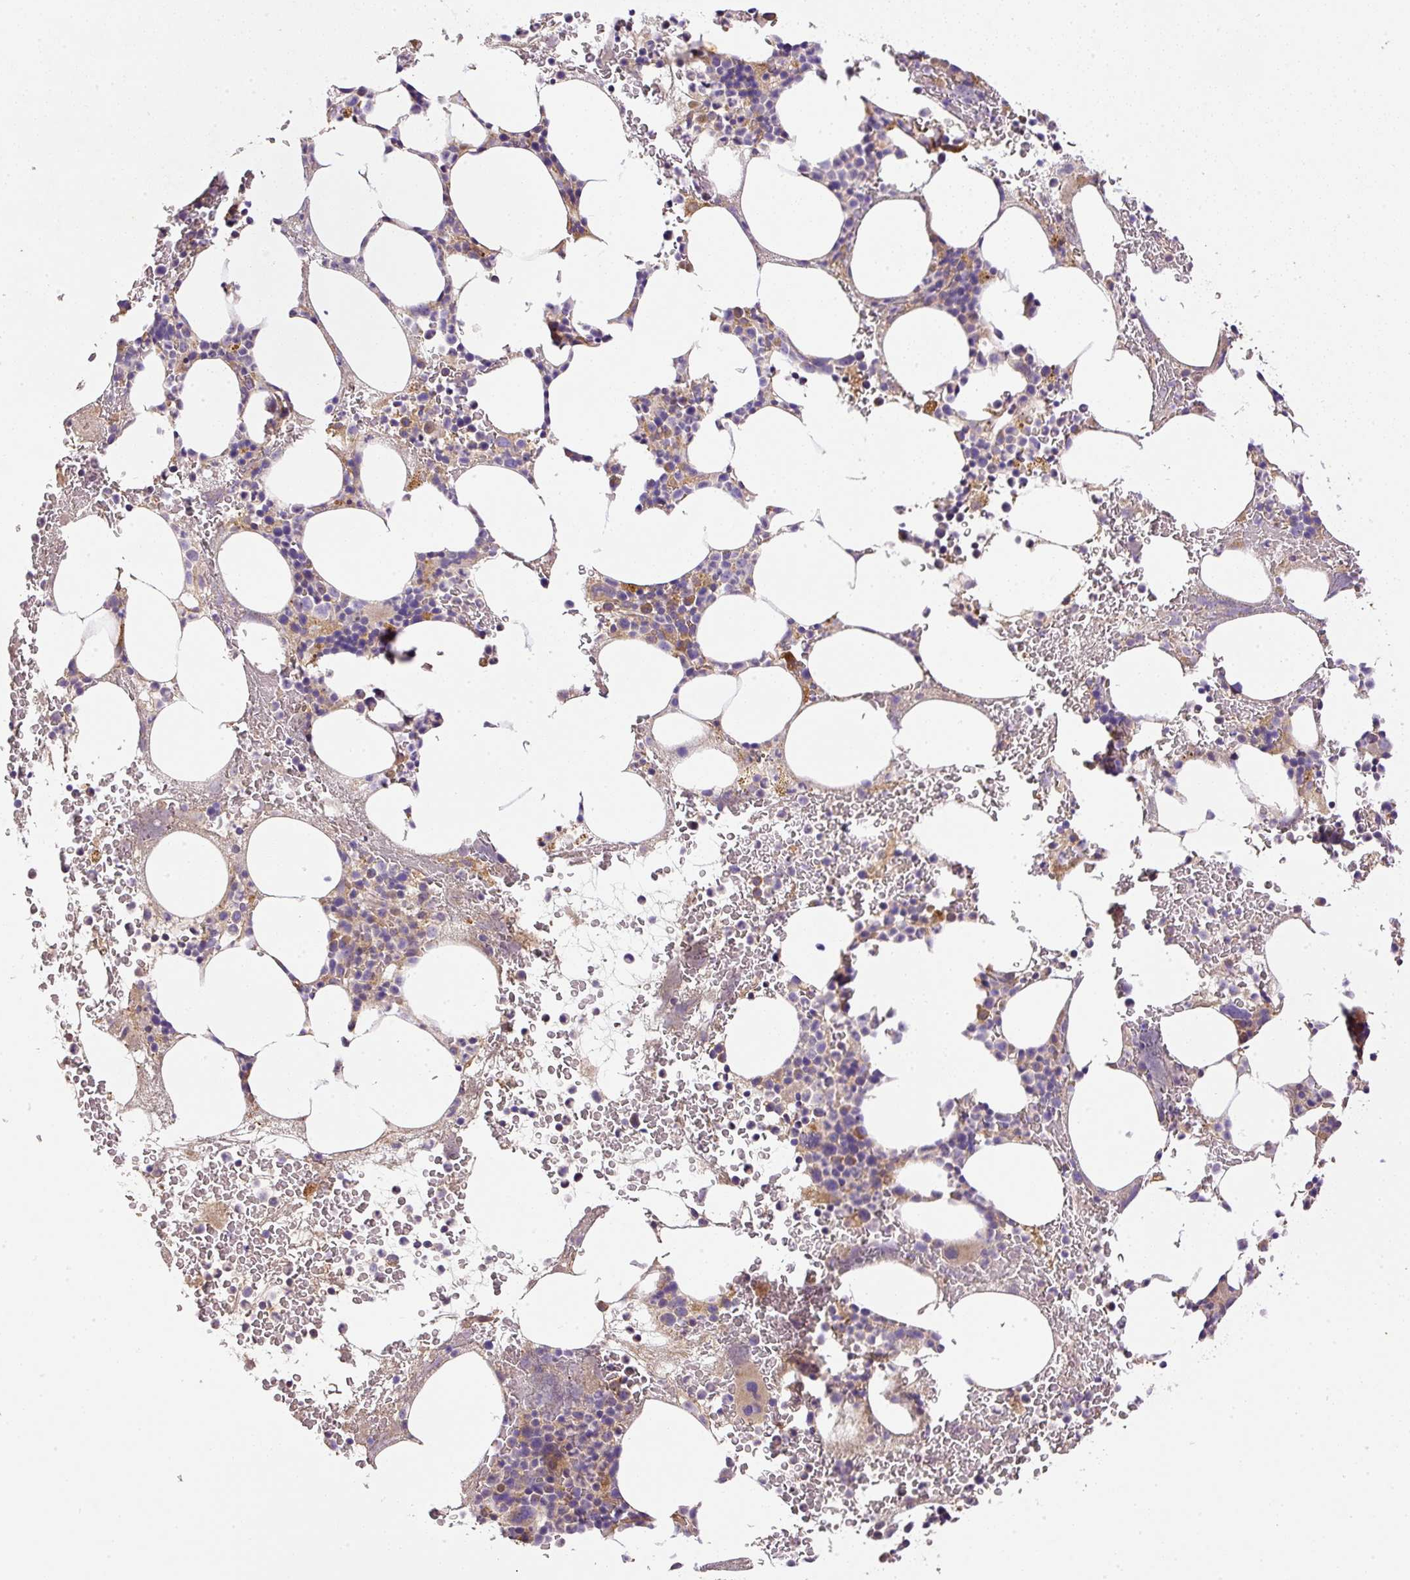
{"staining": {"intensity": "moderate", "quantity": "25%-75%", "location": "cytoplasmic/membranous"}, "tissue": "bone marrow", "cell_type": "Hematopoietic cells", "image_type": "normal", "snomed": [{"axis": "morphology", "description": "Normal tissue, NOS"}, {"axis": "topography", "description": "Bone marrow"}], "caption": "Hematopoietic cells exhibit moderate cytoplasmic/membranous expression in about 25%-75% of cells in unremarkable bone marrow. The staining is performed using DAB brown chromogen to label protein expression. The nuclei are counter-stained blue using hematoxylin.", "gene": "DAPK1", "patient": {"sex": "male", "age": 62}}